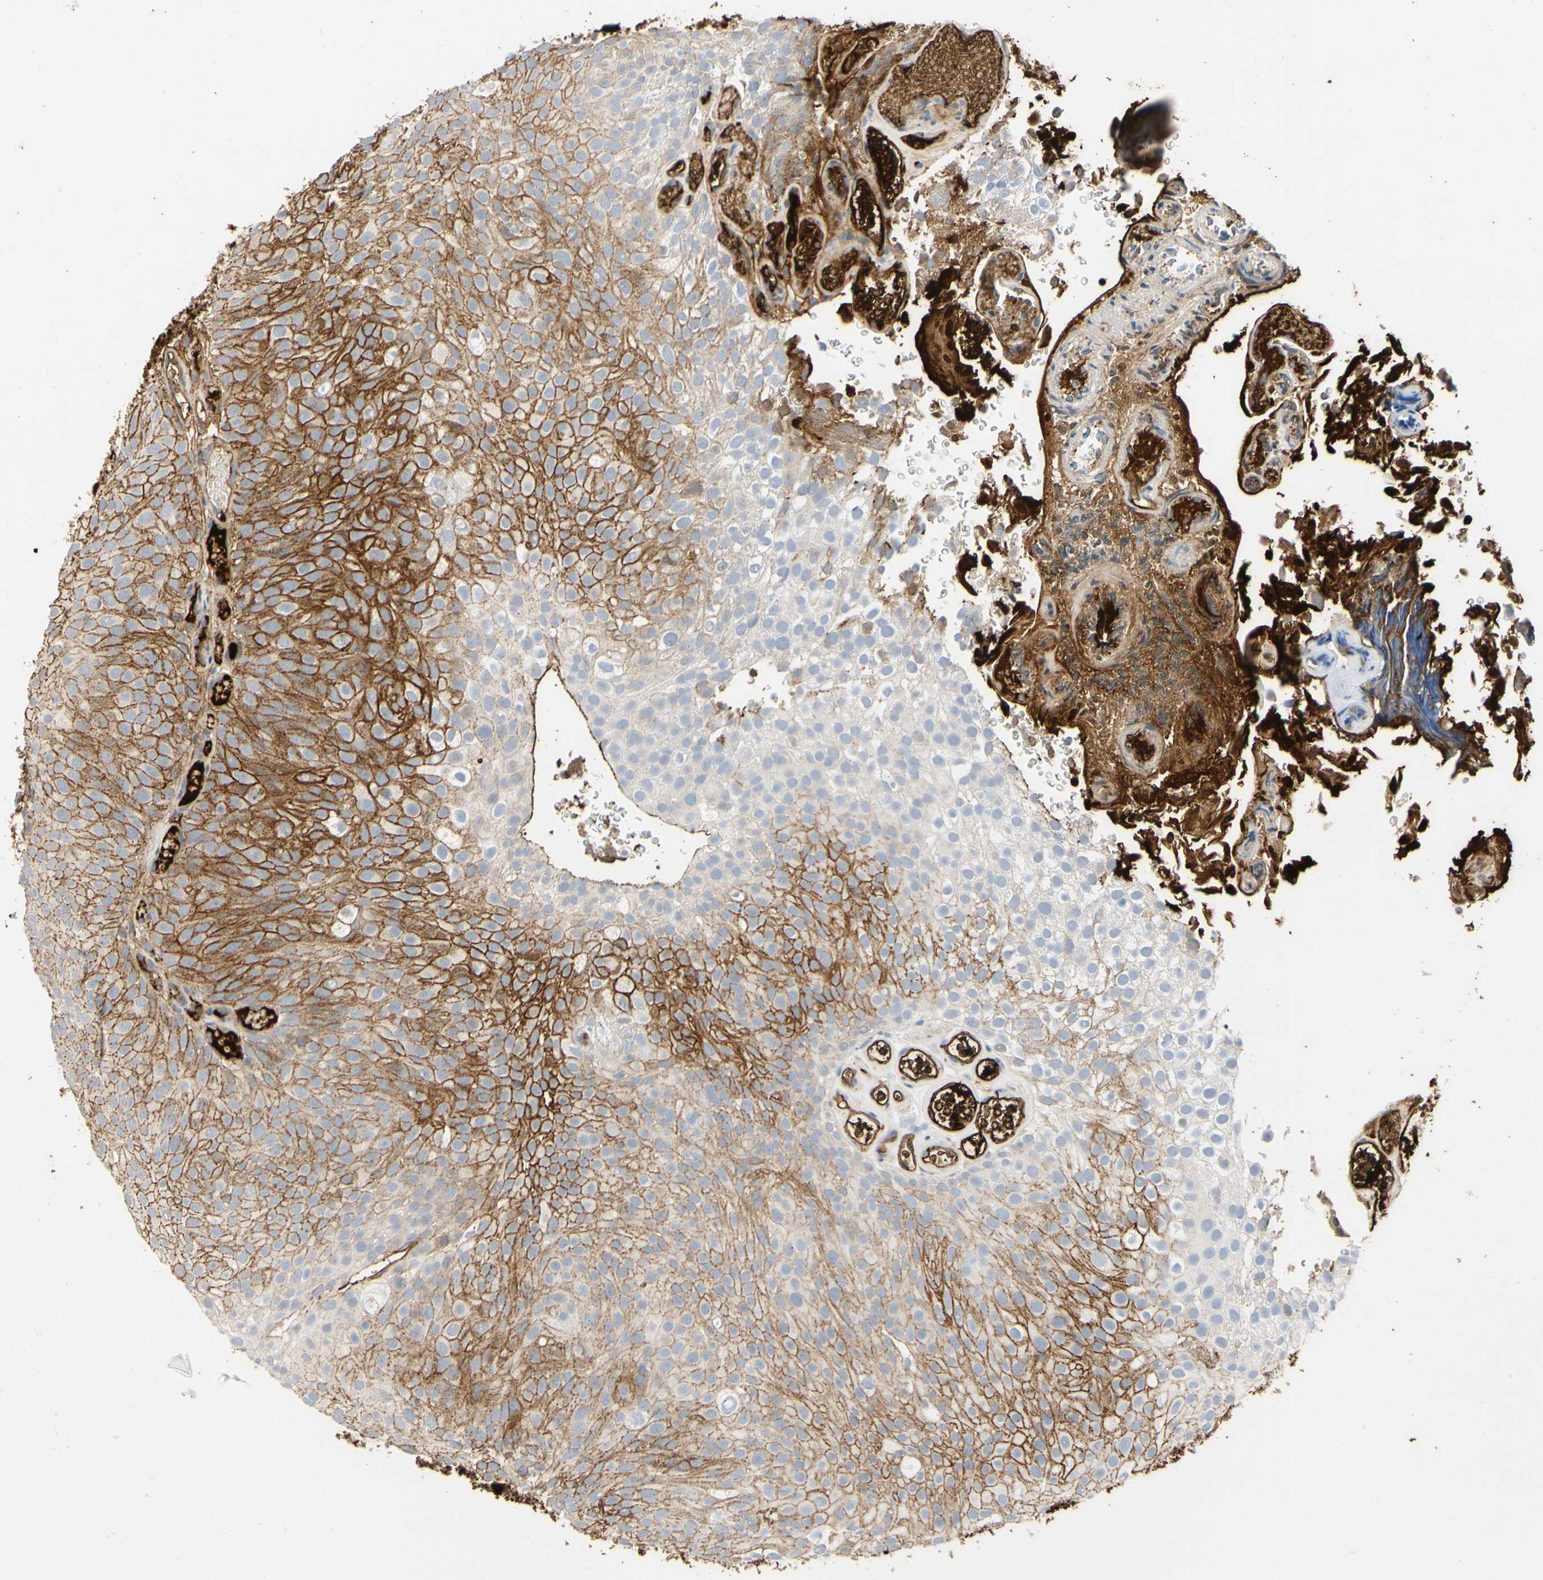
{"staining": {"intensity": "moderate", "quantity": "25%-75%", "location": "cytoplasmic/membranous"}, "tissue": "urothelial cancer", "cell_type": "Tumor cells", "image_type": "cancer", "snomed": [{"axis": "morphology", "description": "Urothelial carcinoma, Low grade"}, {"axis": "topography", "description": "Urinary bladder"}], "caption": "Tumor cells reveal medium levels of moderate cytoplasmic/membranous positivity in about 25%-75% of cells in human urothelial cancer. Using DAB (3,3'-diaminobenzidine) (brown) and hematoxylin (blue) stains, captured at high magnification using brightfield microscopy.", "gene": "FGB", "patient": {"sex": "male", "age": 78}}